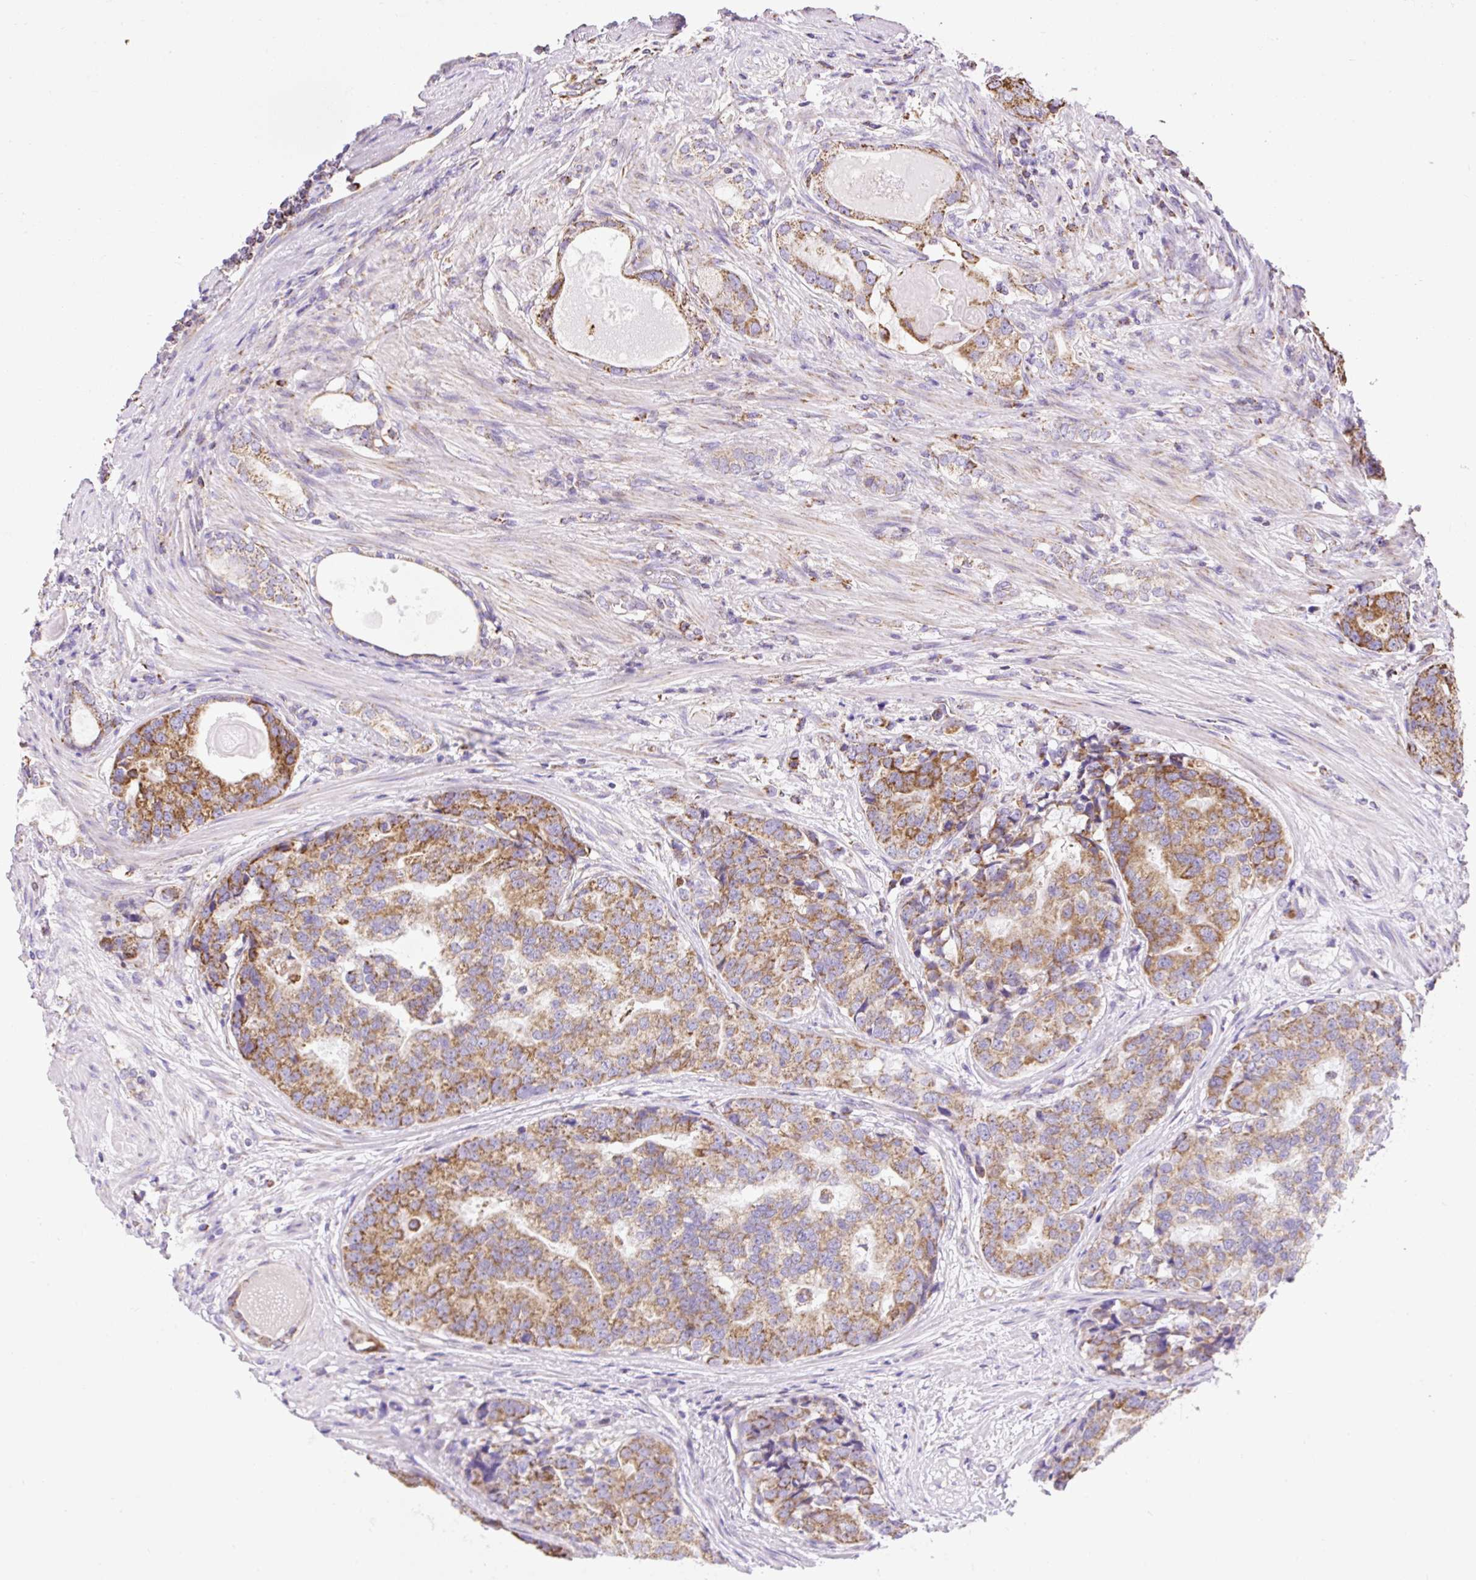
{"staining": {"intensity": "moderate", "quantity": ">75%", "location": "cytoplasmic/membranous"}, "tissue": "prostate cancer", "cell_type": "Tumor cells", "image_type": "cancer", "snomed": [{"axis": "morphology", "description": "Adenocarcinoma, High grade"}, {"axis": "topography", "description": "Prostate"}], "caption": "A photomicrograph showing moderate cytoplasmic/membranous expression in about >75% of tumor cells in adenocarcinoma (high-grade) (prostate), as visualized by brown immunohistochemical staining.", "gene": "DAAM2", "patient": {"sex": "male", "age": 68}}